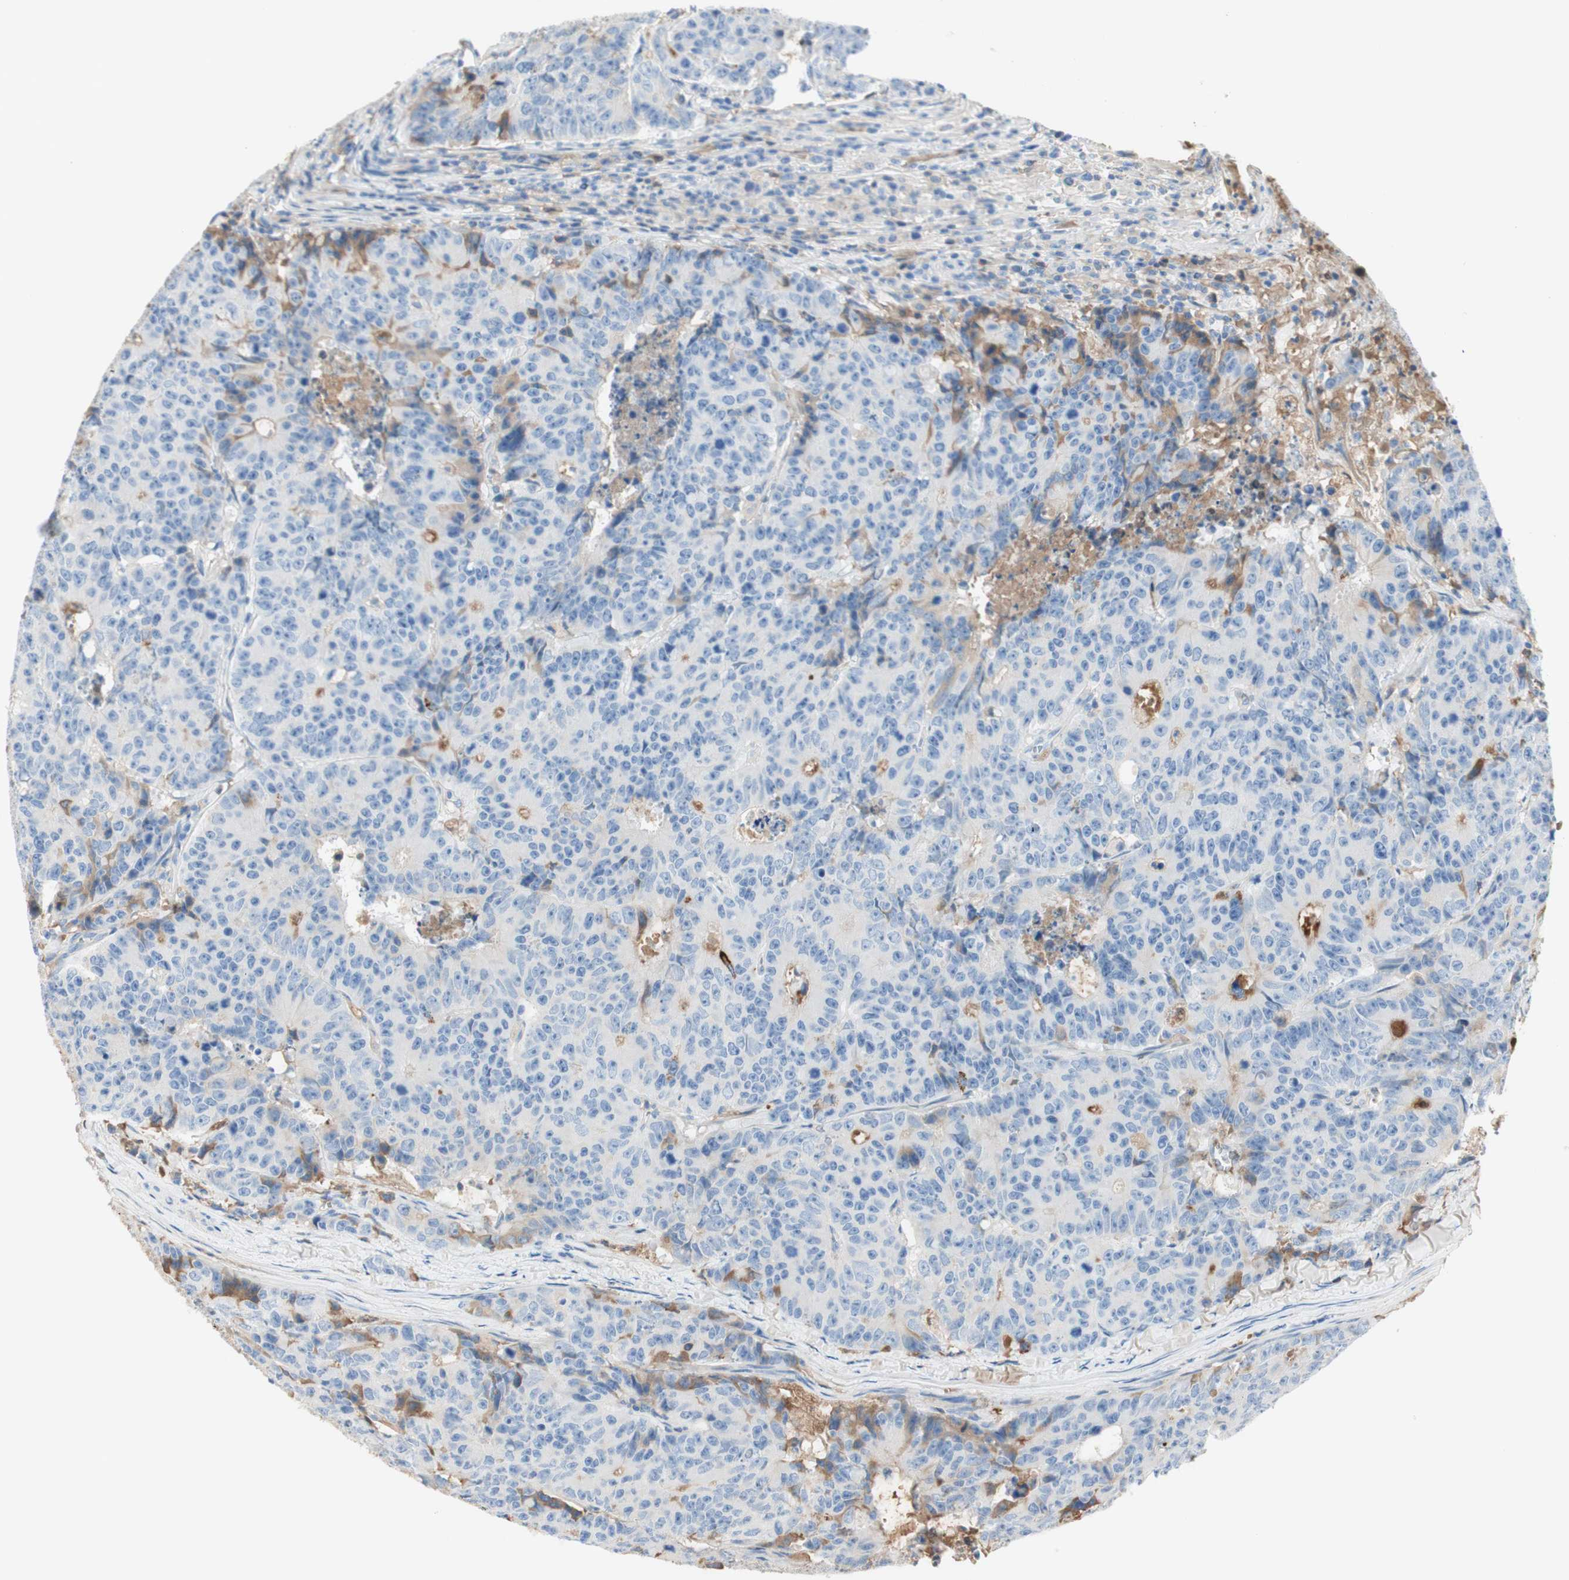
{"staining": {"intensity": "negative", "quantity": "none", "location": "none"}, "tissue": "colorectal cancer", "cell_type": "Tumor cells", "image_type": "cancer", "snomed": [{"axis": "morphology", "description": "Adenocarcinoma, NOS"}, {"axis": "topography", "description": "Colon"}], "caption": "DAB (3,3'-diaminobenzidine) immunohistochemical staining of human colorectal cancer (adenocarcinoma) demonstrates no significant expression in tumor cells. (Stains: DAB immunohistochemistry with hematoxylin counter stain, Microscopy: brightfield microscopy at high magnification).", "gene": "KNG1", "patient": {"sex": "female", "age": 86}}